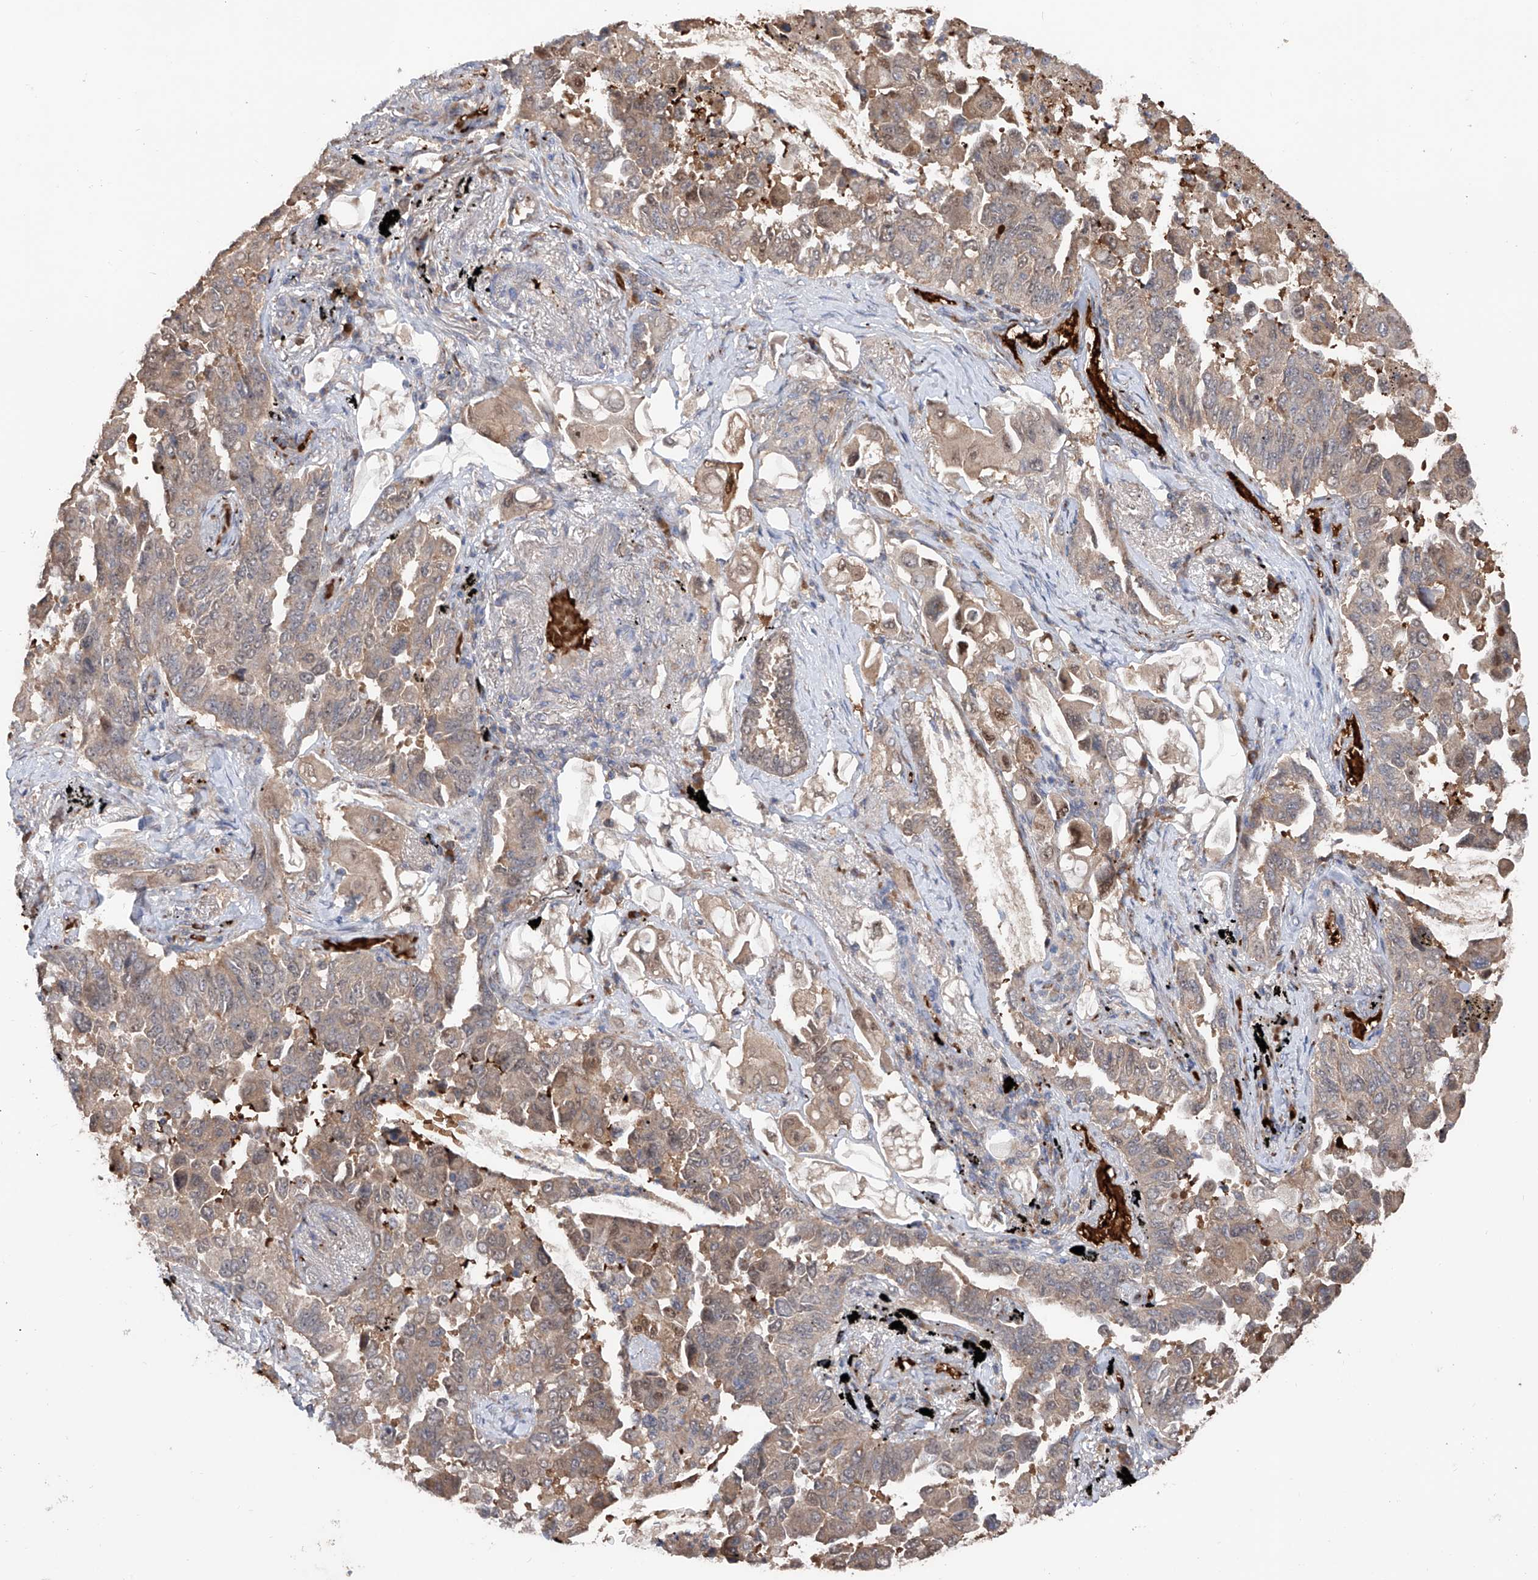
{"staining": {"intensity": "weak", "quantity": ">75%", "location": "cytoplasmic/membranous"}, "tissue": "lung cancer", "cell_type": "Tumor cells", "image_type": "cancer", "snomed": [{"axis": "morphology", "description": "Adenocarcinoma, NOS"}, {"axis": "topography", "description": "Lung"}], "caption": "Immunohistochemical staining of human lung adenocarcinoma reveals low levels of weak cytoplasmic/membranous protein expression in about >75% of tumor cells. (DAB = brown stain, brightfield microscopy at high magnification).", "gene": "EDN1", "patient": {"sex": "female", "age": 67}}